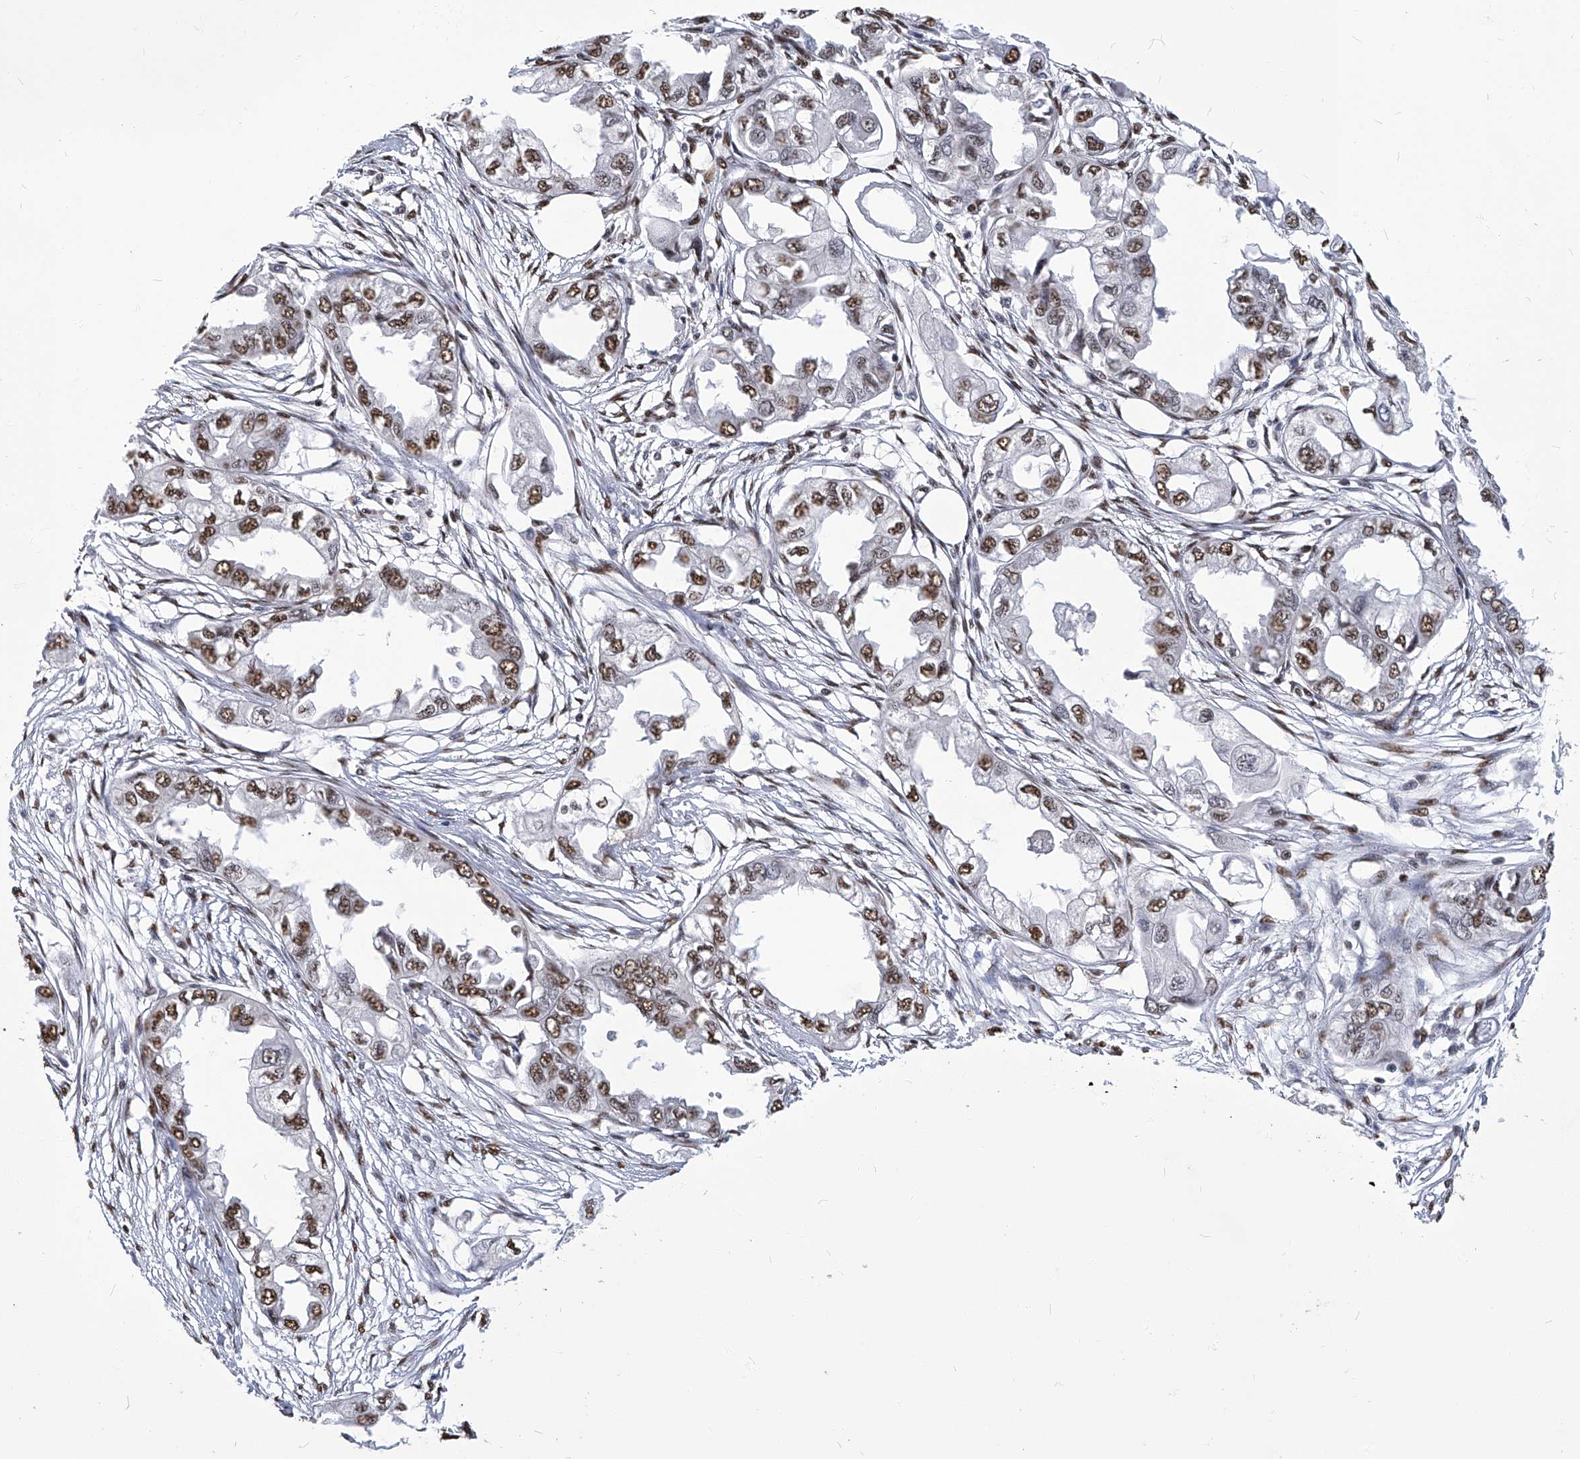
{"staining": {"intensity": "moderate", "quantity": ">75%", "location": "nuclear"}, "tissue": "endometrial cancer", "cell_type": "Tumor cells", "image_type": "cancer", "snomed": [{"axis": "morphology", "description": "Adenocarcinoma, NOS"}, {"axis": "topography", "description": "Endometrium"}], "caption": "Endometrial adenocarcinoma stained with a protein marker exhibits moderate staining in tumor cells.", "gene": "HBP1", "patient": {"sex": "female", "age": 67}}